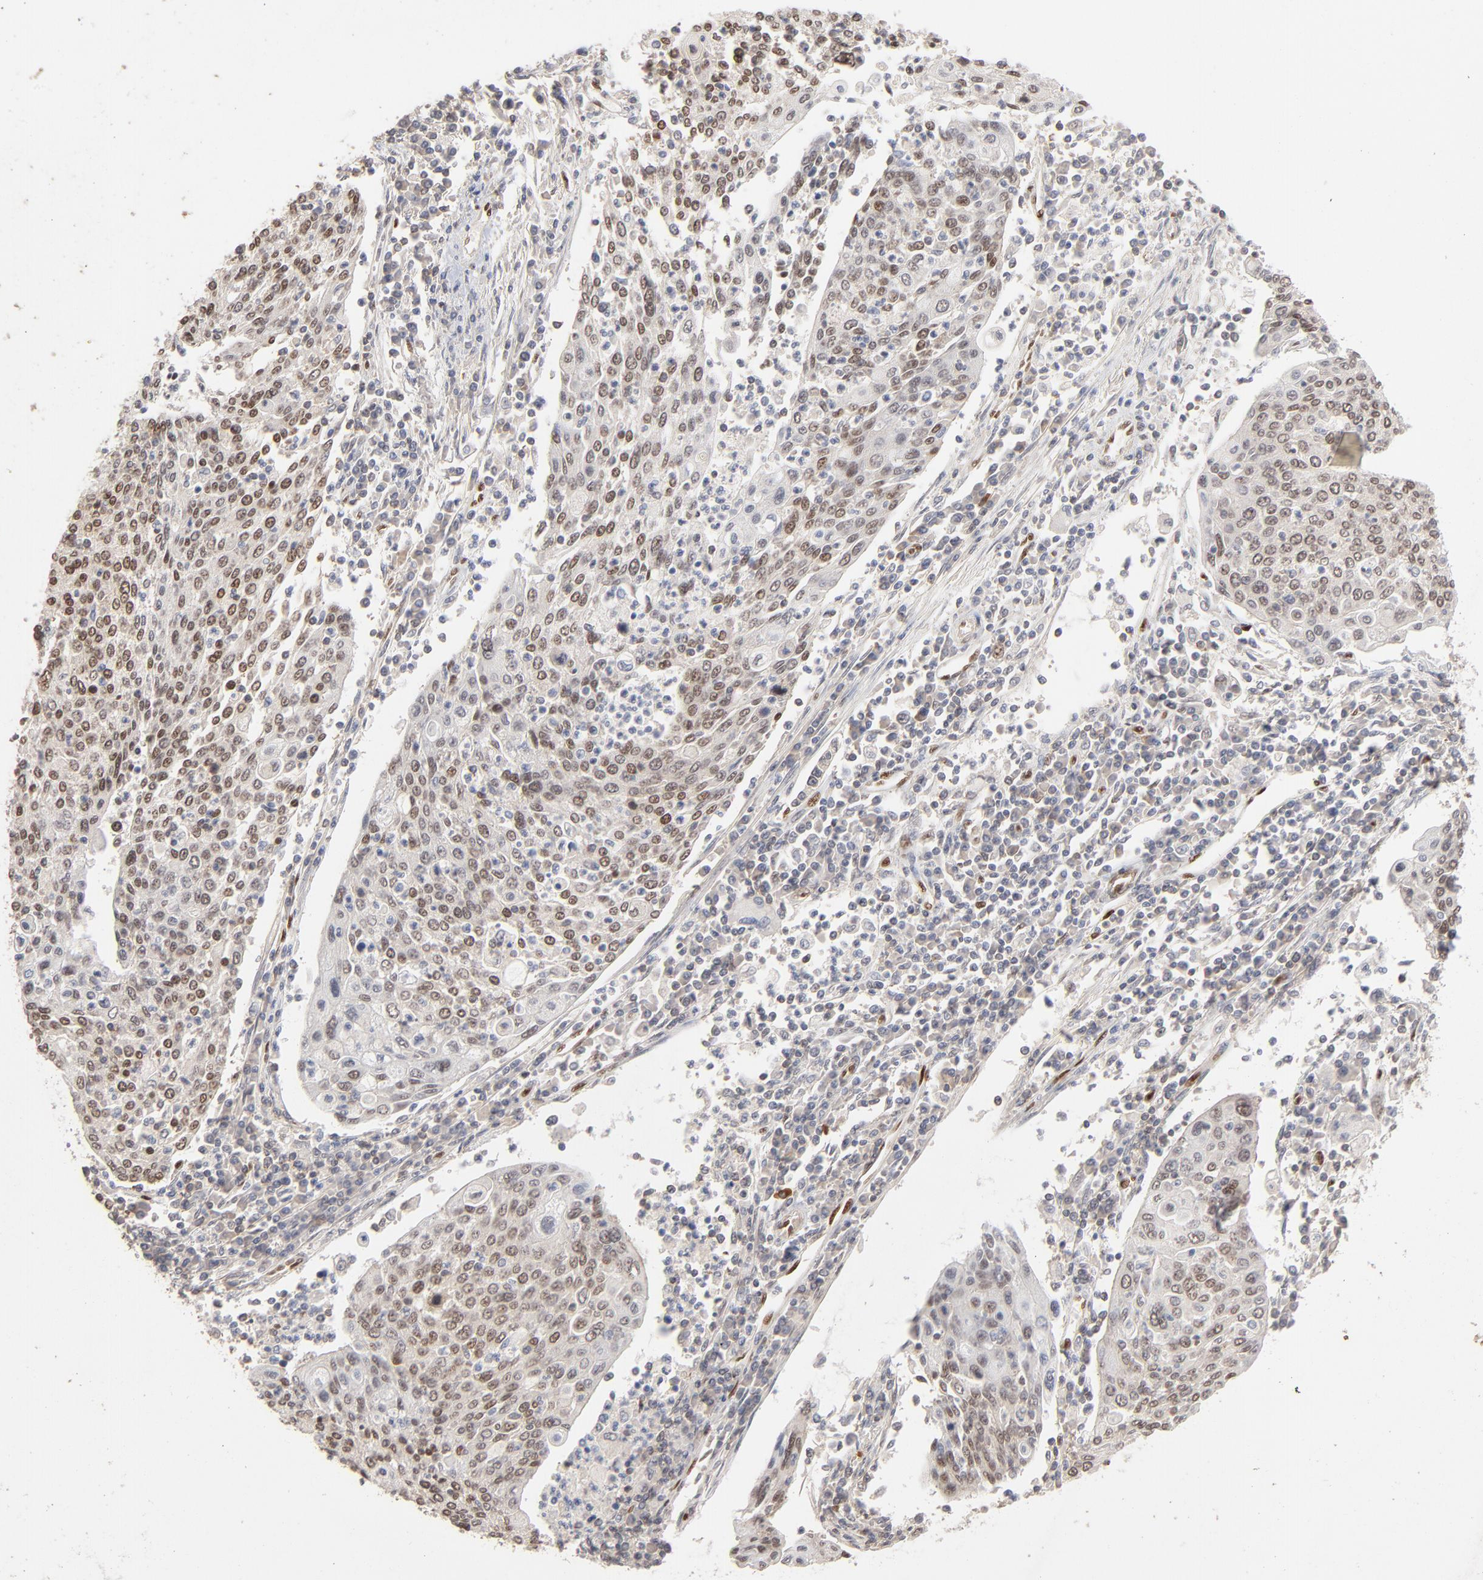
{"staining": {"intensity": "moderate", "quantity": "<25%", "location": "nuclear"}, "tissue": "cervical cancer", "cell_type": "Tumor cells", "image_type": "cancer", "snomed": [{"axis": "morphology", "description": "Squamous cell carcinoma, NOS"}, {"axis": "topography", "description": "Cervix"}], "caption": "The immunohistochemical stain highlights moderate nuclear staining in tumor cells of cervical cancer (squamous cell carcinoma) tissue. (brown staining indicates protein expression, while blue staining denotes nuclei).", "gene": "NFIB", "patient": {"sex": "female", "age": 40}}